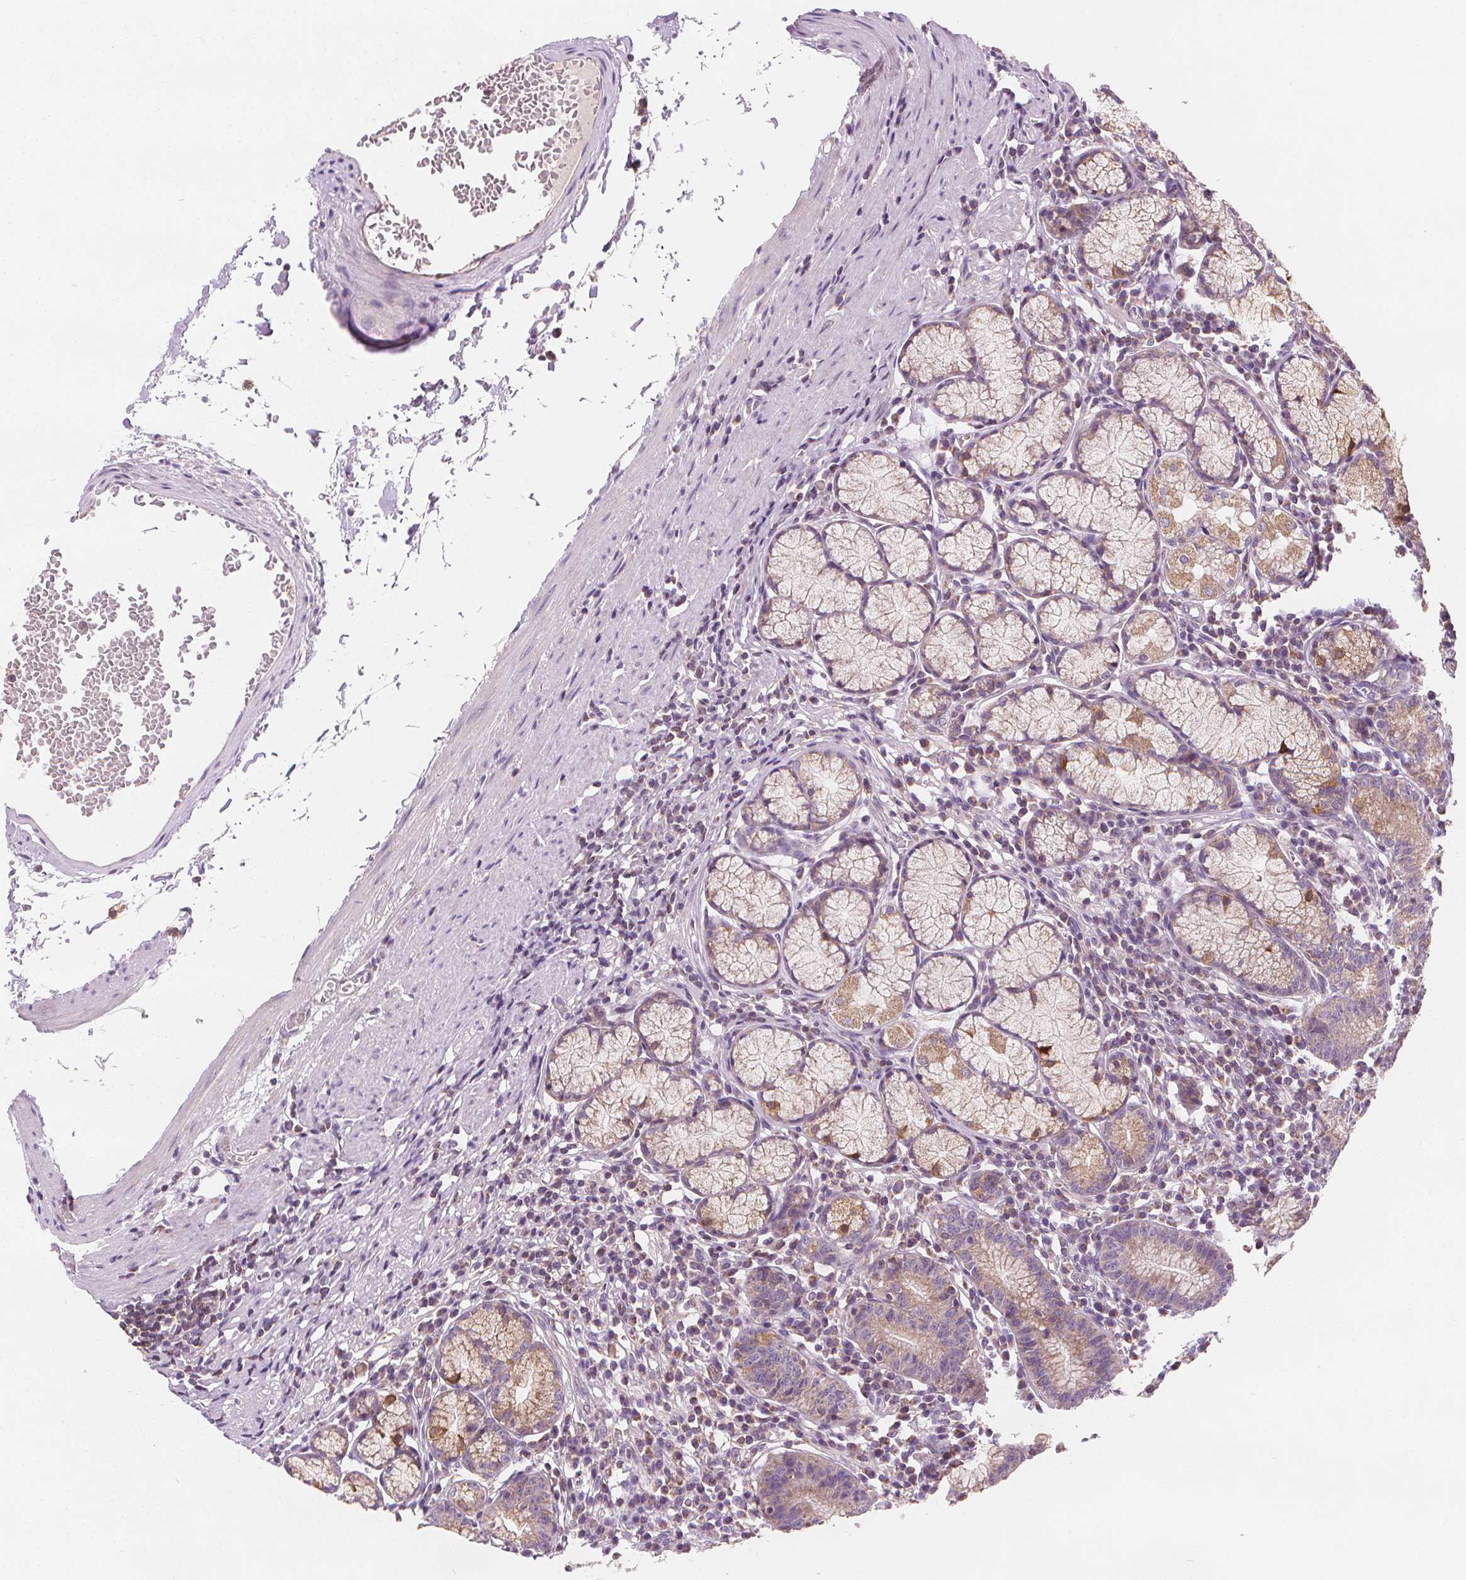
{"staining": {"intensity": "moderate", "quantity": "<25%", "location": "cytoplasmic/membranous"}, "tissue": "stomach", "cell_type": "Glandular cells", "image_type": "normal", "snomed": [{"axis": "morphology", "description": "Normal tissue, NOS"}, {"axis": "topography", "description": "Stomach"}], "caption": "Immunohistochemical staining of normal human stomach shows low levels of moderate cytoplasmic/membranous positivity in about <25% of glandular cells.", "gene": "RAB20", "patient": {"sex": "male", "age": 55}}